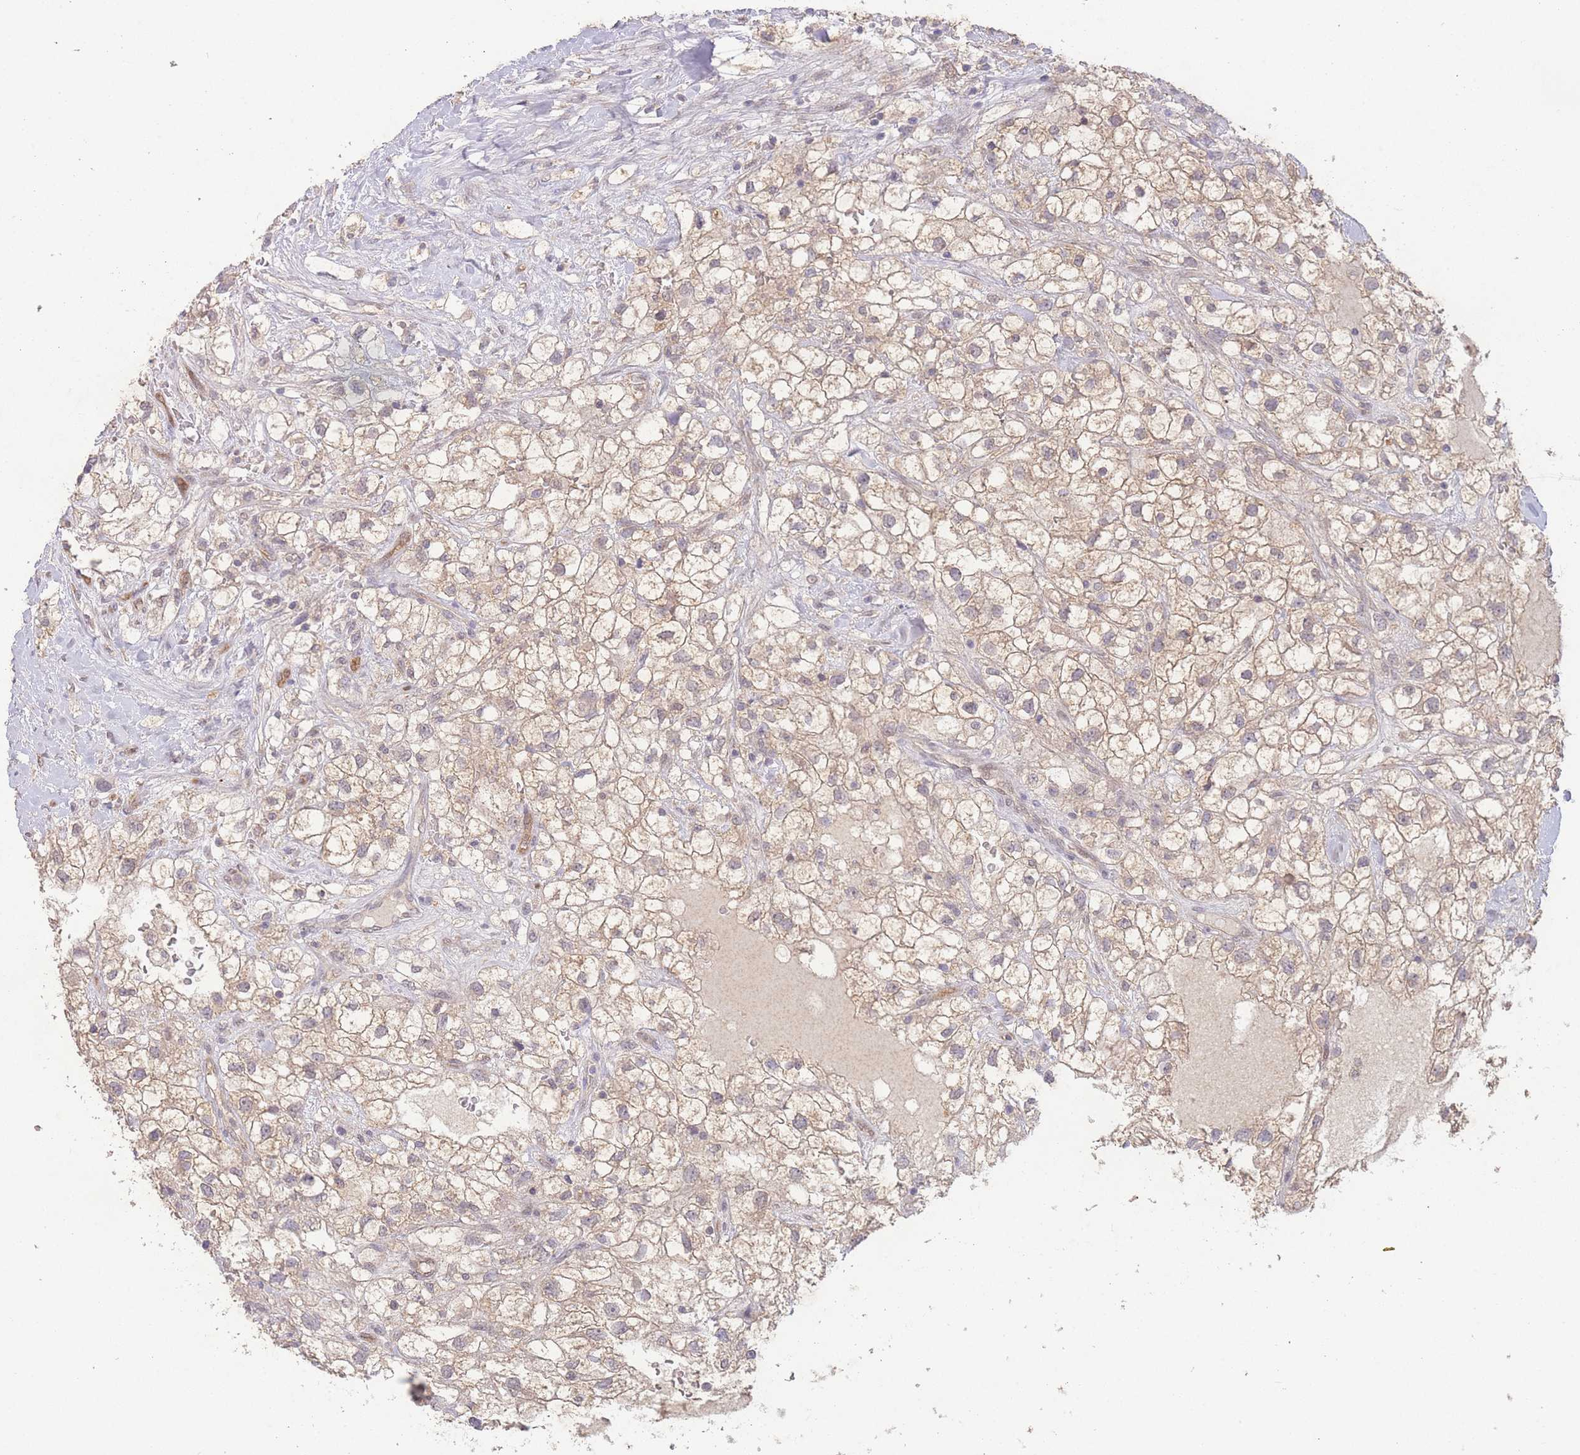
{"staining": {"intensity": "weak", "quantity": ">75%", "location": "cytoplasmic/membranous"}, "tissue": "renal cancer", "cell_type": "Tumor cells", "image_type": "cancer", "snomed": [{"axis": "morphology", "description": "Adenocarcinoma, NOS"}, {"axis": "topography", "description": "Kidney"}], "caption": "Adenocarcinoma (renal) tissue displays weak cytoplasmic/membranous staining in approximately >75% of tumor cells (IHC, brightfield microscopy, high magnification).", "gene": "RNF144B", "patient": {"sex": "male", "age": 59}}